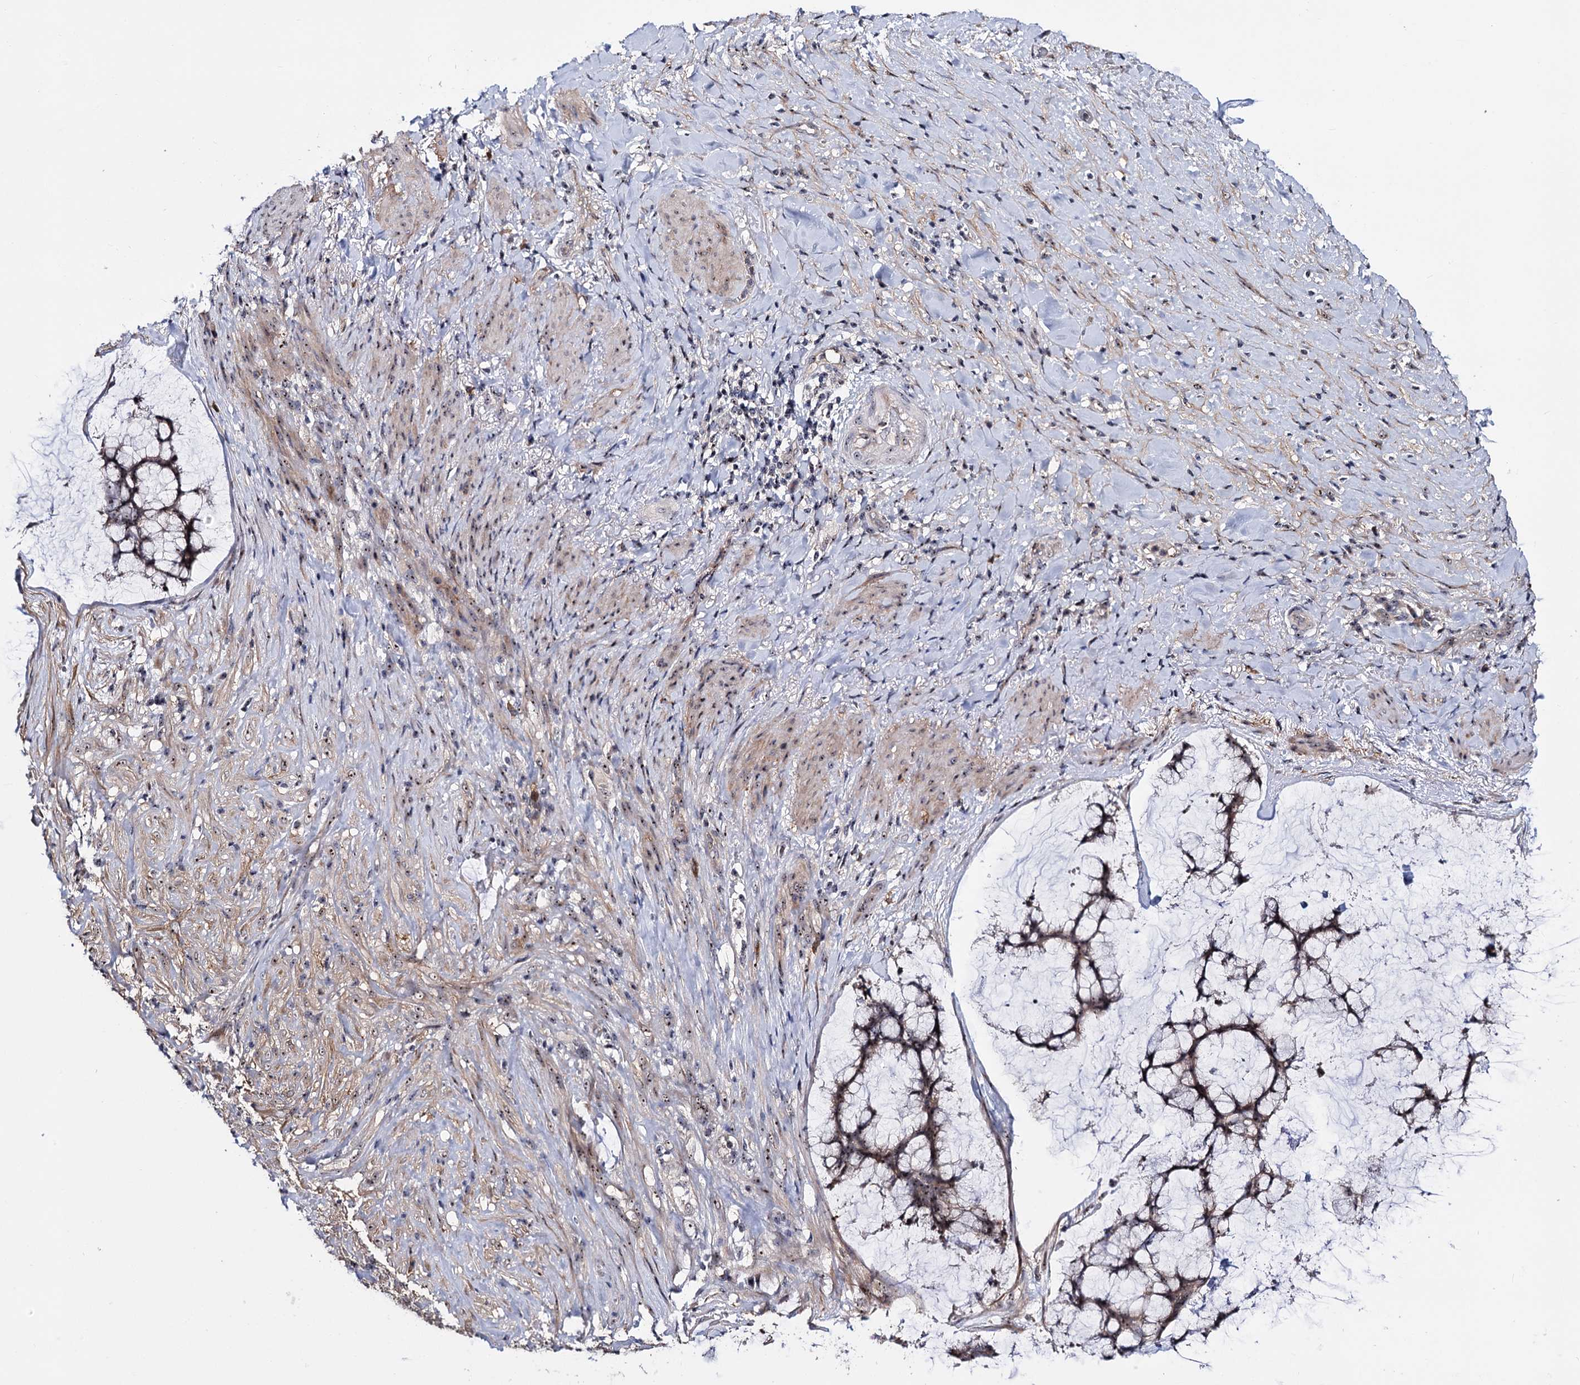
{"staining": {"intensity": "moderate", "quantity": ">75%", "location": "cytoplasmic/membranous,nuclear"}, "tissue": "ovarian cancer", "cell_type": "Tumor cells", "image_type": "cancer", "snomed": [{"axis": "morphology", "description": "Cystadenocarcinoma, mucinous, NOS"}, {"axis": "topography", "description": "Ovary"}], "caption": "Ovarian mucinous cystadenocarcinoma stained with a brown dye reveals moderate cytoplasmic/membranous and nuclear positive expression in about >75% of tumor cells.", "gene": "SUPT20H", "patient": {"sex": "female", "age": 42}}